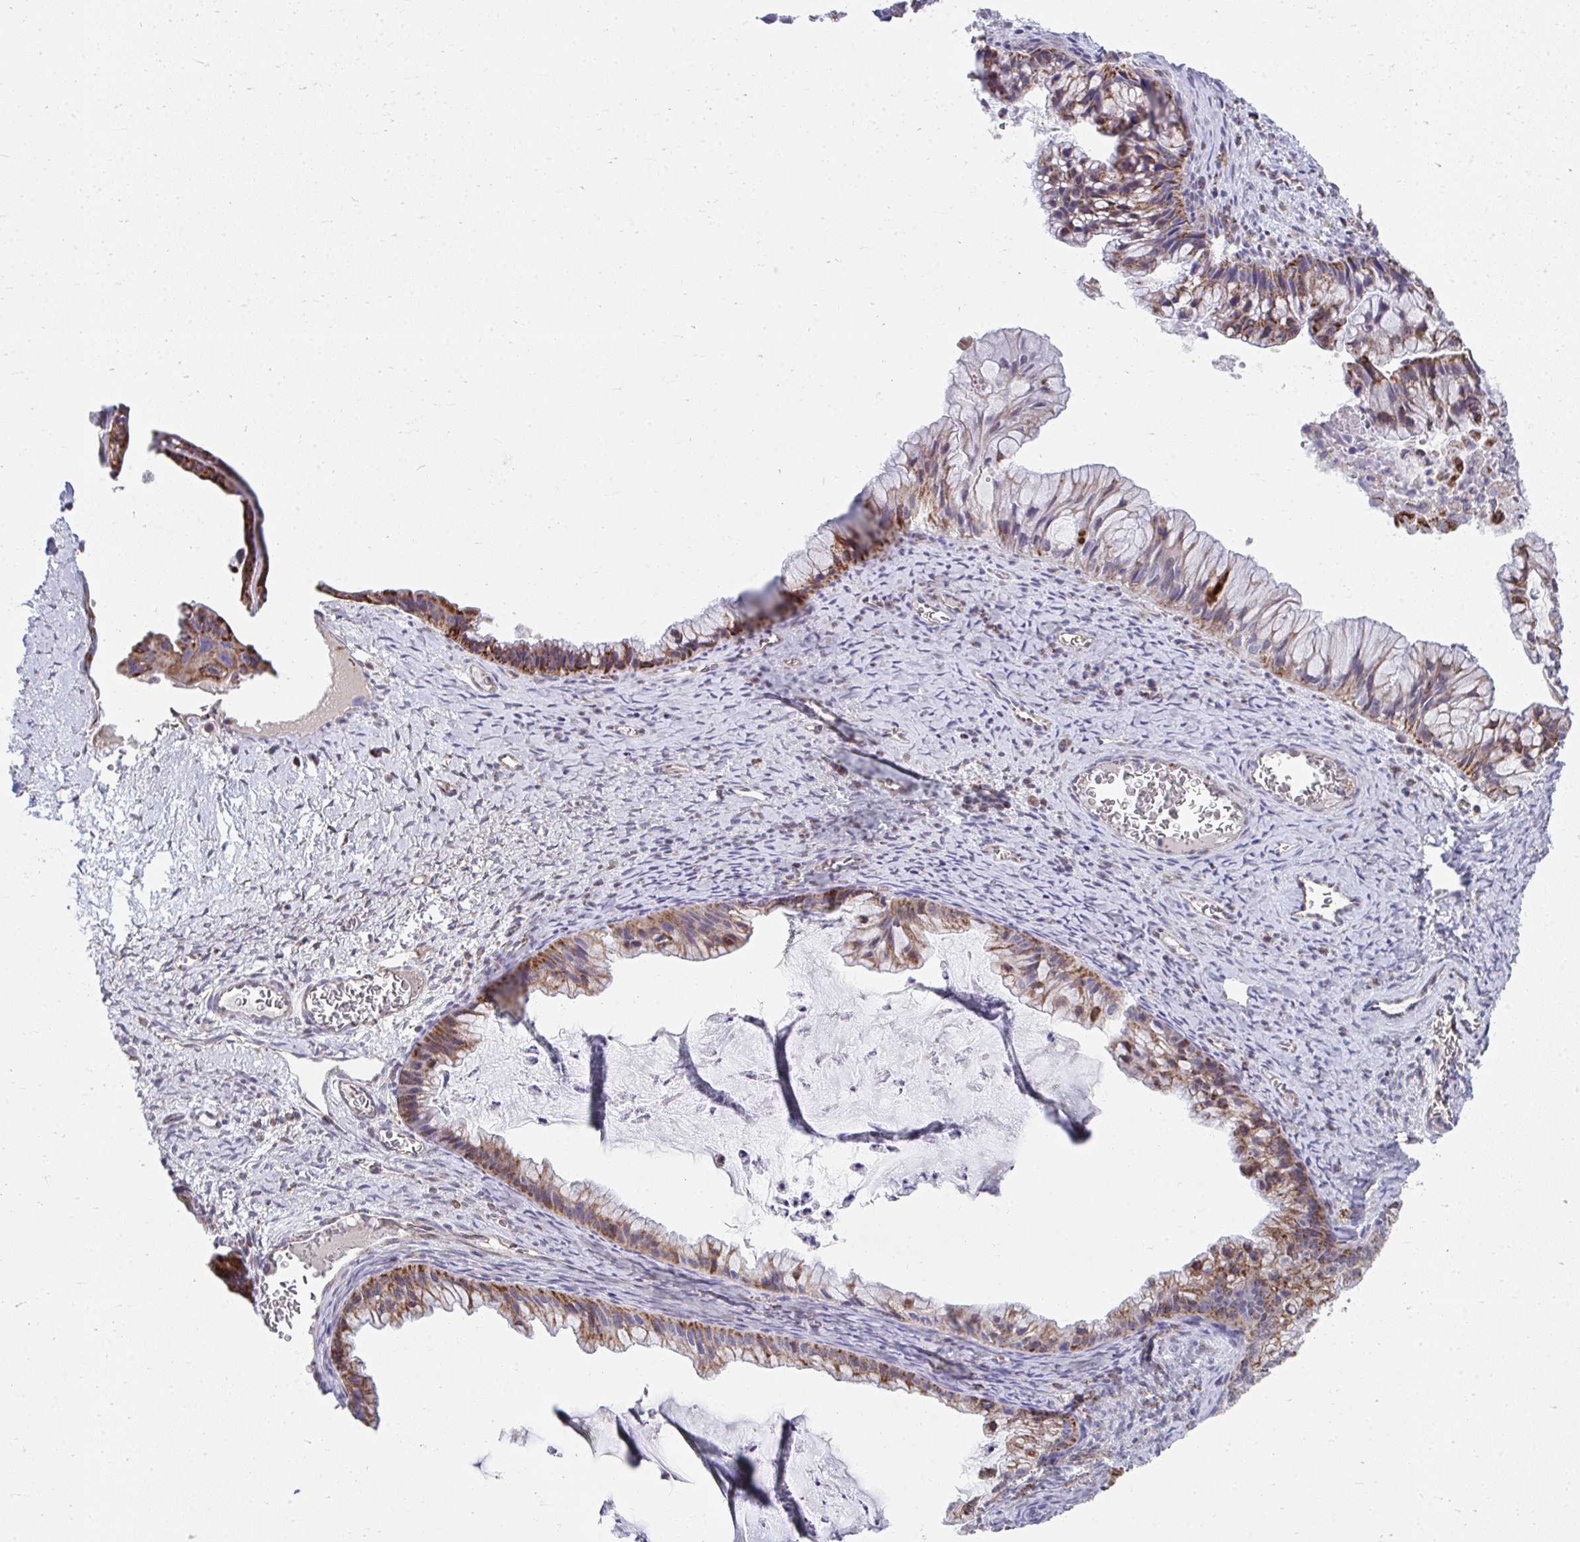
{"staining": {"intensity": "strong", "quantity": ">75%", "location": "cytoplasmic/membranous"}, "tissue": "ovarian cancer", "cell_type": "Tumor cells", "image_type": "cancer", "snomed": [{"axis": "morphology", "description": "Cystadenocarcinoma, mucinous, NOS"}, {"axis": "topography", "description": "Ovary"}], "caption": "Tumor cells demonstrate strong cytoplasmic/membranous positivity in about >75% of cells in ovarian cancer.", "gene": "PRRG3", "patient": {"sex": "female", "age": 72}}